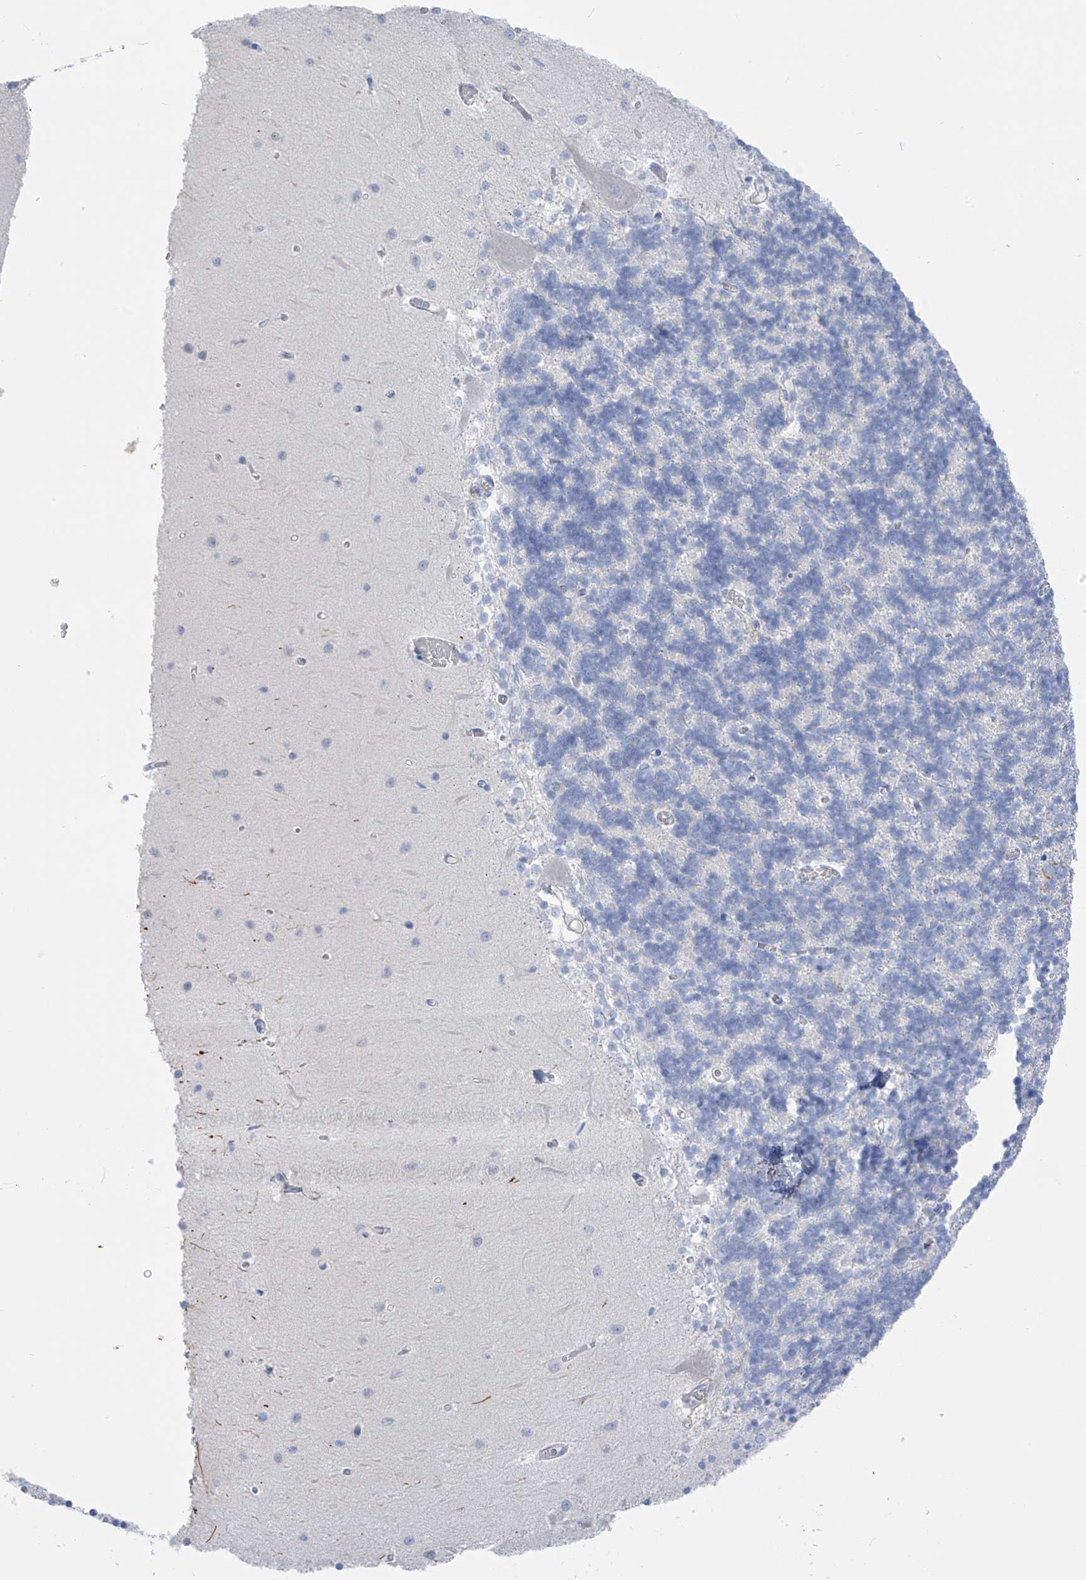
{"staining": {"intensity": "negative", "quantity": "none", "location": "none"}, "tissue": "cerebellum", "cell_type": "Cells in granular layer", "image_type": "normal", "snomed": [{"axis": "morphology", "description": "Normal tissue, NOS"}, {"axis": "topography", "description": "Cerebellum"}], "caption": "An immunohistochemistry (IHC) micrograph of normal cerebellum is shown. There is no staining in cells in granular layer of cerebellum.", "gene": "TRMT2B", "patient": {"sex": "male", "age": 37}}